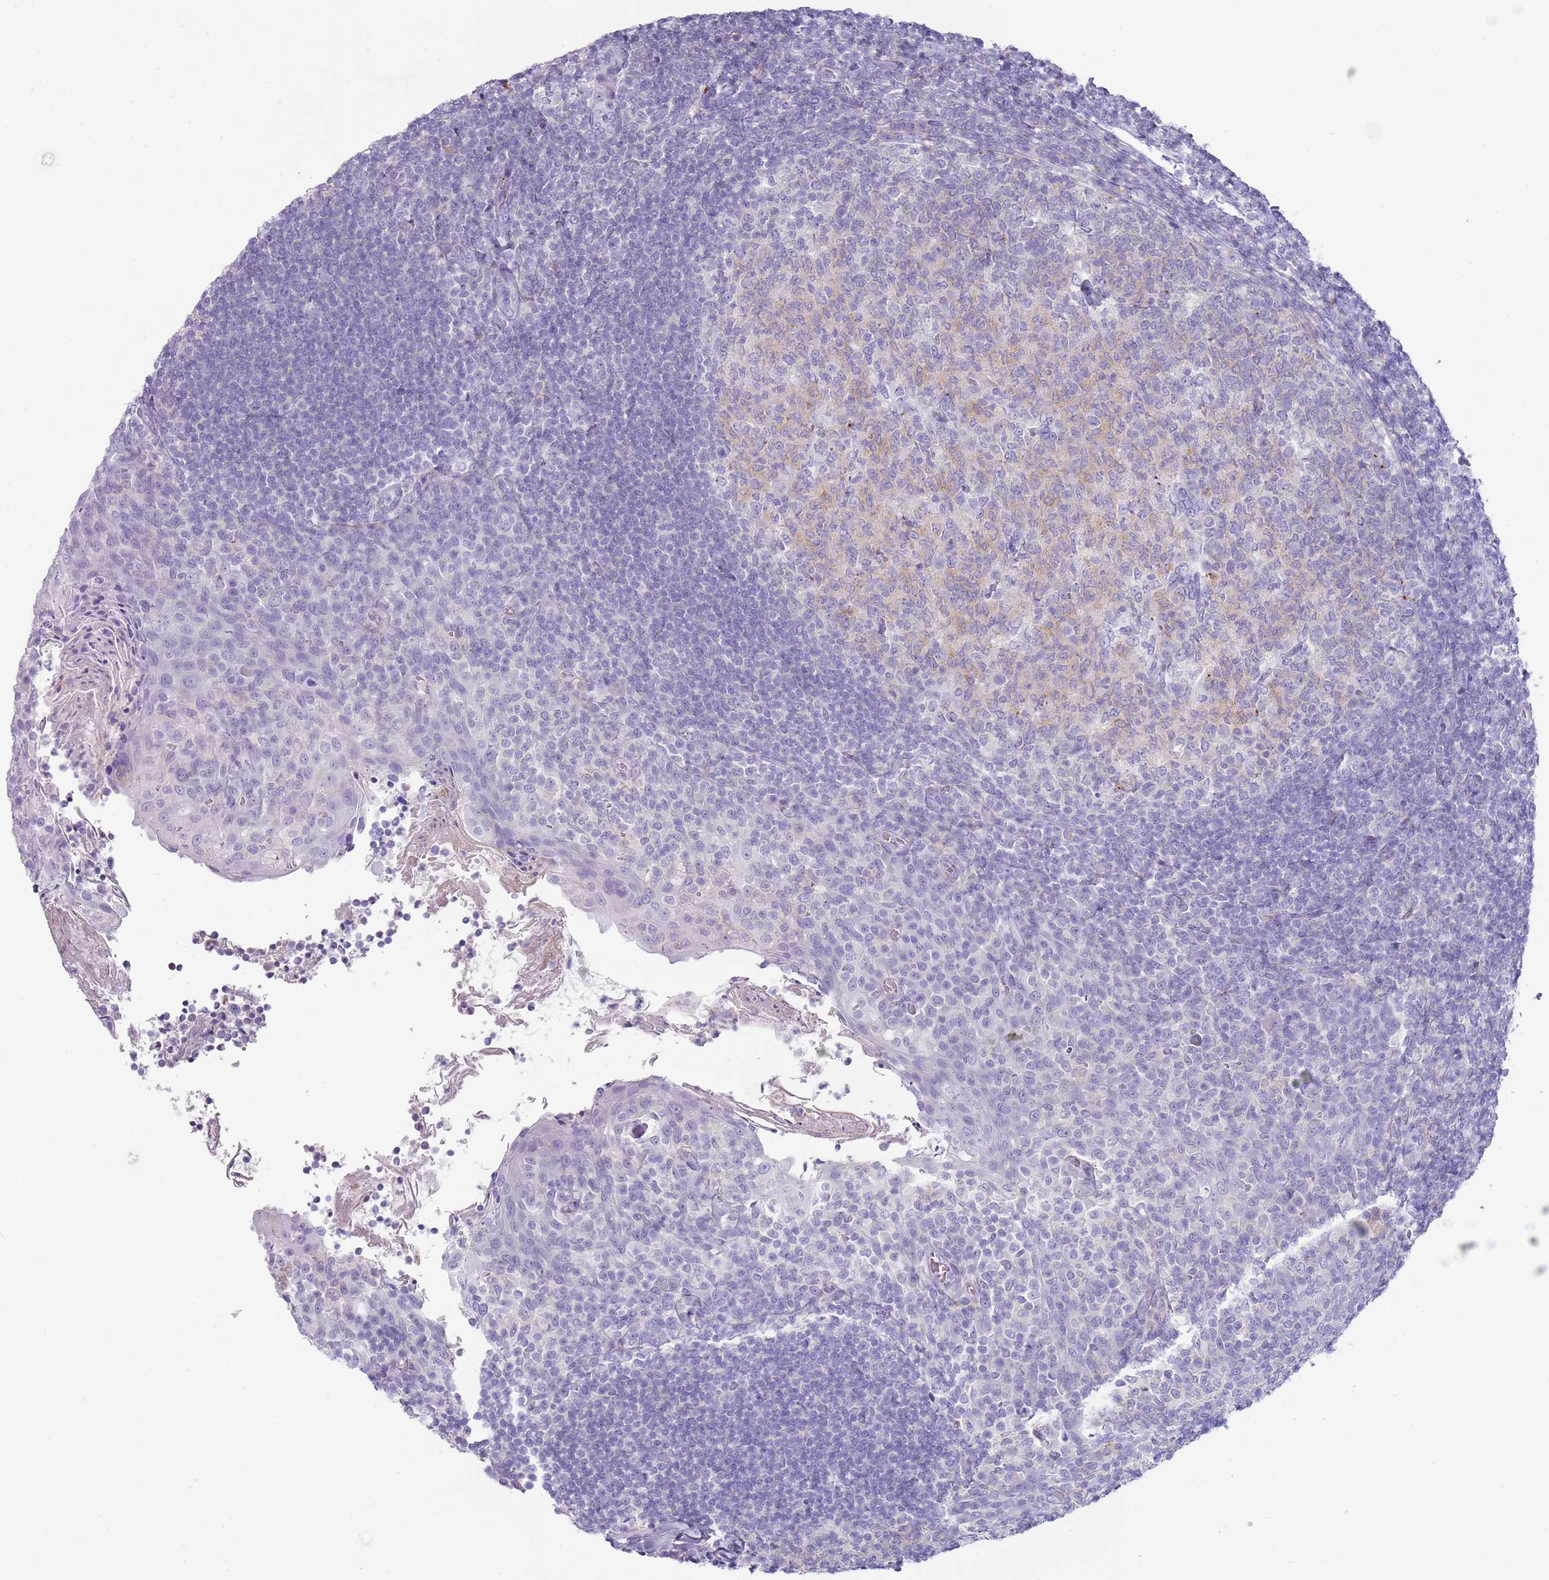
{"staining": {"intensity": "weak", "quantity": "25%-75%", "location": "cytoplasmic/membranous"}, "tissue": "tonsil", "cell_type": "Germinal center cells", "image_type": "normal", "snomed": [{"axis": "morphology", "description": "Normal tissue, NOS"}, {"axis": "topography", "description": "Tonsil"}], "caption": "Brown immunohistochemical staining in unremarkable human tonsil displays weak cytoplasmic/membranous positivity in approximately 25%-75% of germinal center cells.", "gene": "ENSG00000271254", "patient": {"sex": "female", "age": 10}}